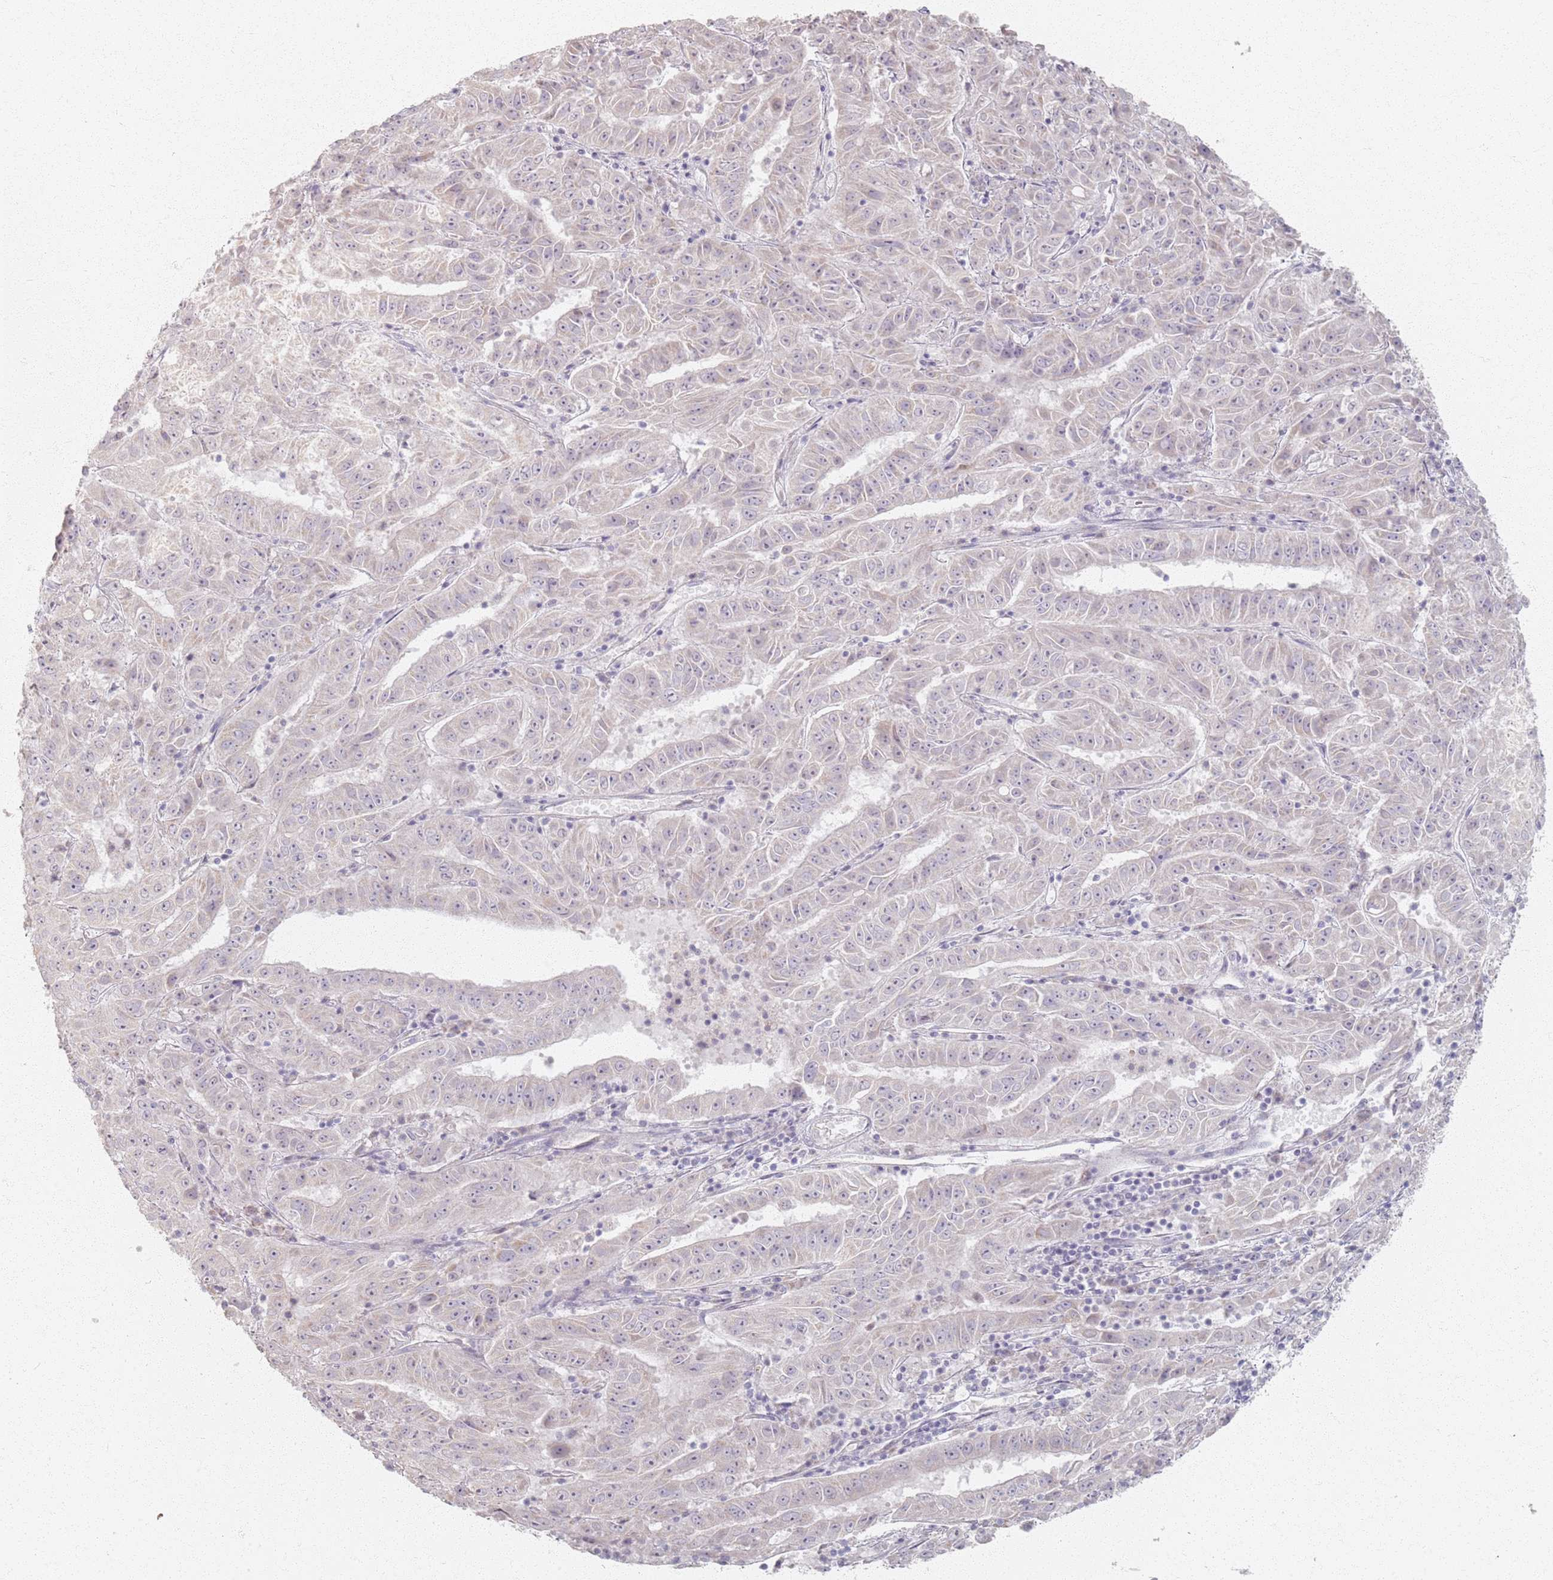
{"staining": {"intensity": "negative", "quantity": "none", "location": "none"}, "tissue": "pancreatic cancer", "cell_type": "Tumor cells", "image_type": "cancer", "snomed": [{"axis": "morphology", "description": "Adenocarcinoma, NOS"}, {"axis": "topography", "description": "Pancreas"}], "caption": "Micrograph shows no protein staining in tumor cells of pancreatic cancer tissue.", "gene": "PKD2L2", "patient": {"sex": "male", "age": 63}}